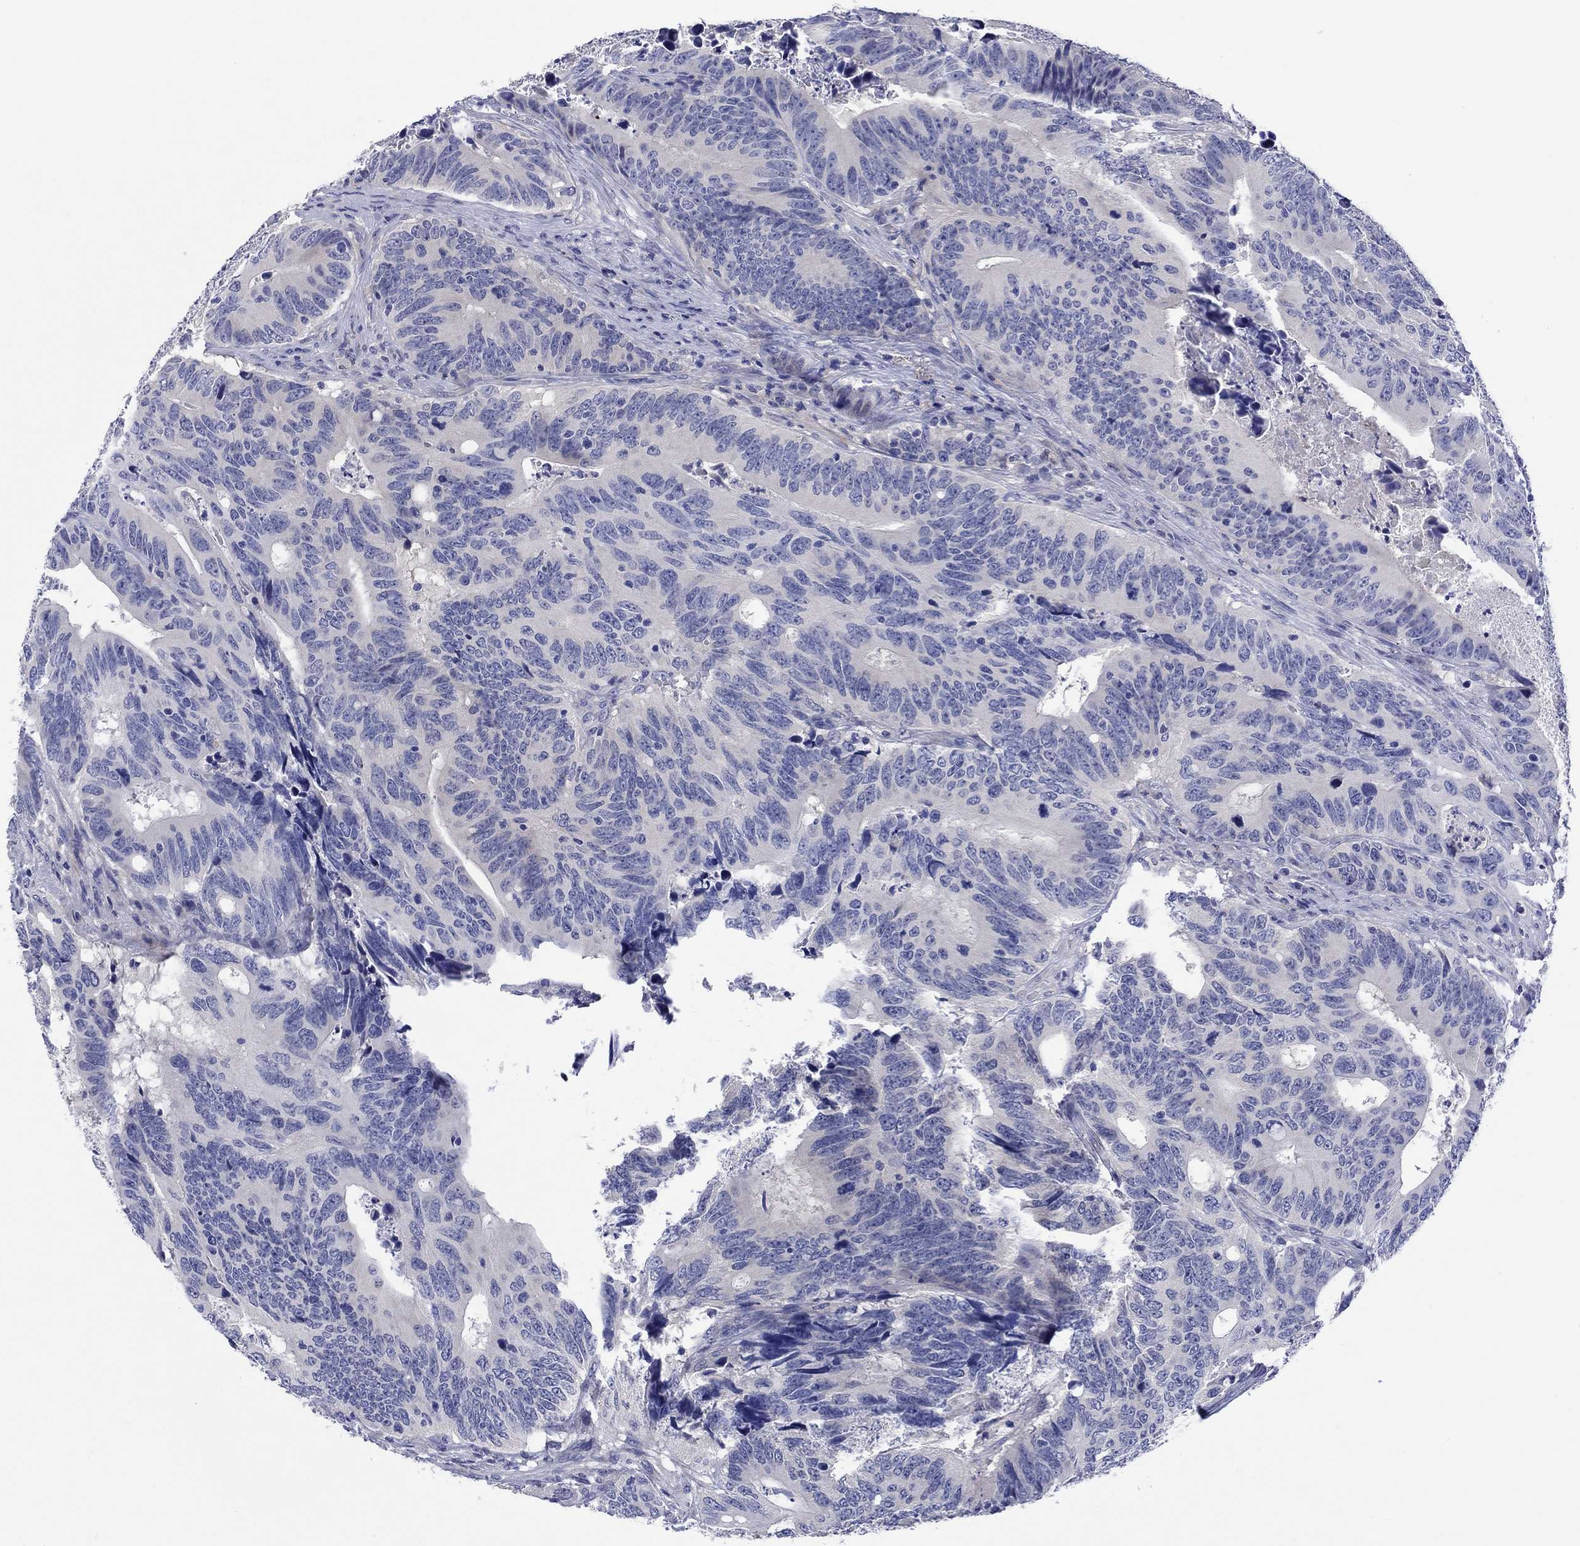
{"staining": {"intensity": "negative", "quantity": "none", "location": "none"}, "tissue": "colorectal cancer", "cell_type": "Tumor cells", "image_type": "cancer", "snomed": [{"axis": "morphology", "description": "Adenocarcinoma, NOS"}, {"axis": "topography", "description": "Colon"}], "caption": "IHC of human colorectal cancer (adenocarcinoma) shows no expression in tumor cells. The staining was performed using DAB to visualize the protein expression in brown, while the nuclei were stained in blue with hematoxylin (Magnification: 20x).", "gene": "HDC", "patient": {"sex": "female", "age": 90}}